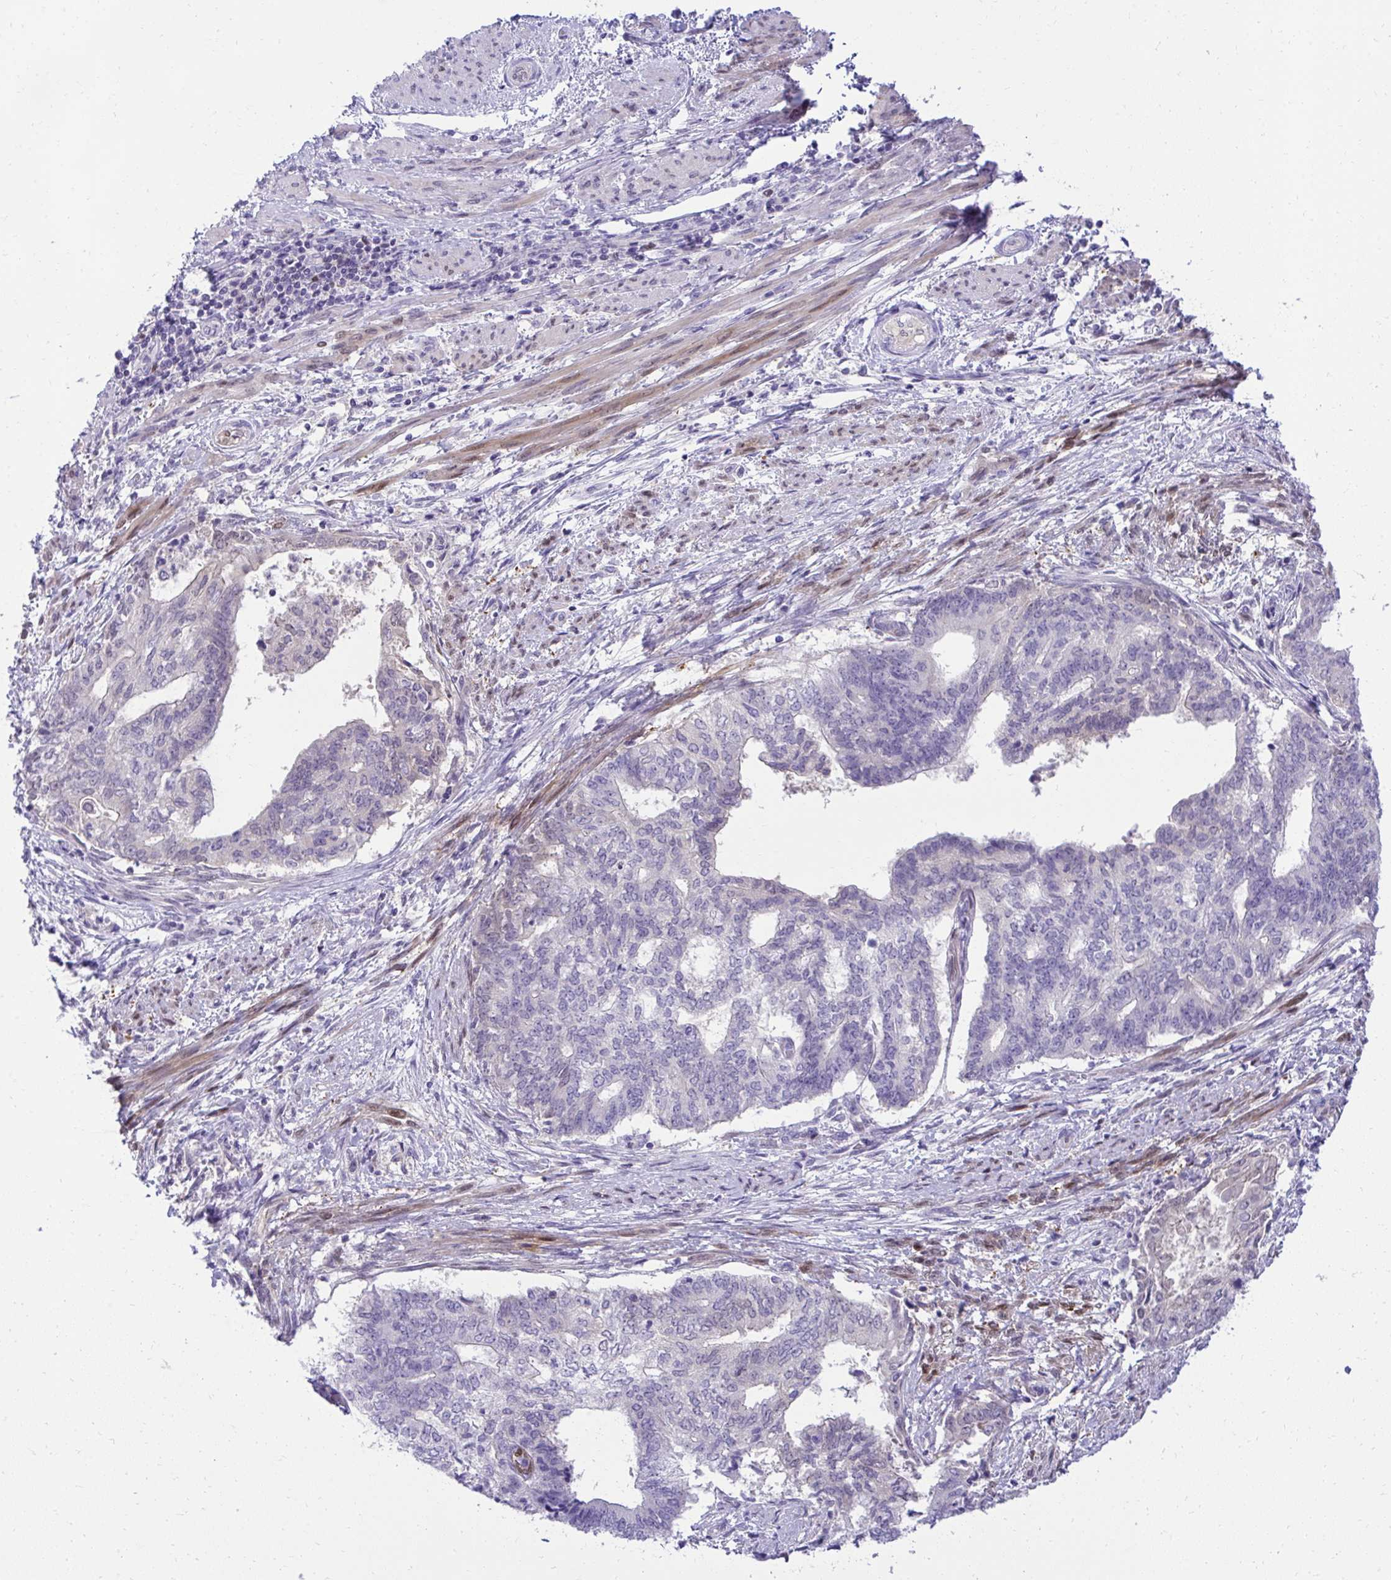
{"staining": {"intensity": "negative", "quantity": "none", "location": "none"}, "tissue": "endometrial cancer", "cell_type": "Tumor cells", "image_type": "cancer", "snomed": [{"axis": "morphology", "description": "Adenocarcinoma, NOS"}, {"axis": "topography", "description": "Endometrium"}], "caption": "Endometrial adenocarcinoma was stained to show a protein in brown. There is no significant expression in tumor cells.", "gene": "PGM2L1", "patient": {"sex": "female", "age": 65}}